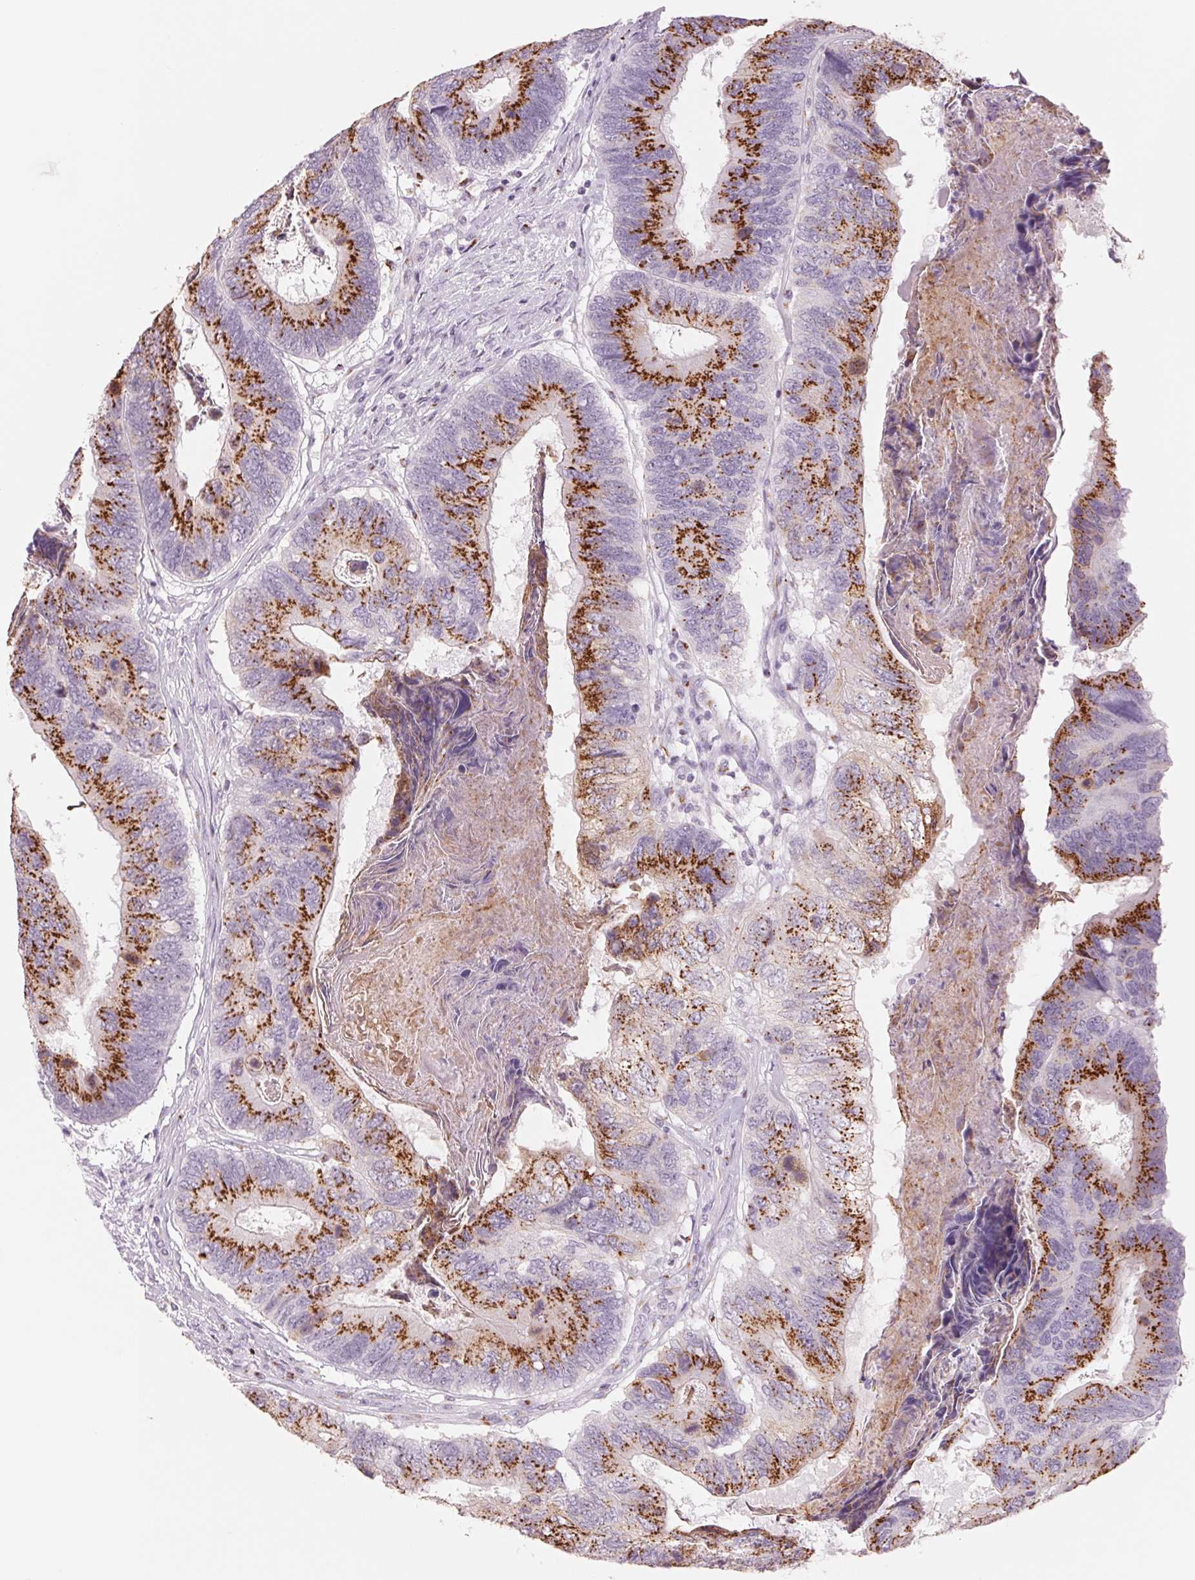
{"staining": {"intensity": "strong", "quantity": ">75%", "location": "cytoplasmic/membranous"}, "tissue": "colorectal cancer", "cell_type": "Tumor cells", "image_type": "cancer", "snomed": [{"axis": "morphology", "description": "Adenocarcinoma, NOS"}, {"axis": "topography", "description": "Colon"}], "caption": "The photomicrograph shows immunohistochemical staining of adenocarcinoma (colorectal). There is strong cytoplasmic/membranous staining is present in approximately >75% of tumor cells.", "gene": "GALNT7", "patient": {"sex": "female", "age": 67}}